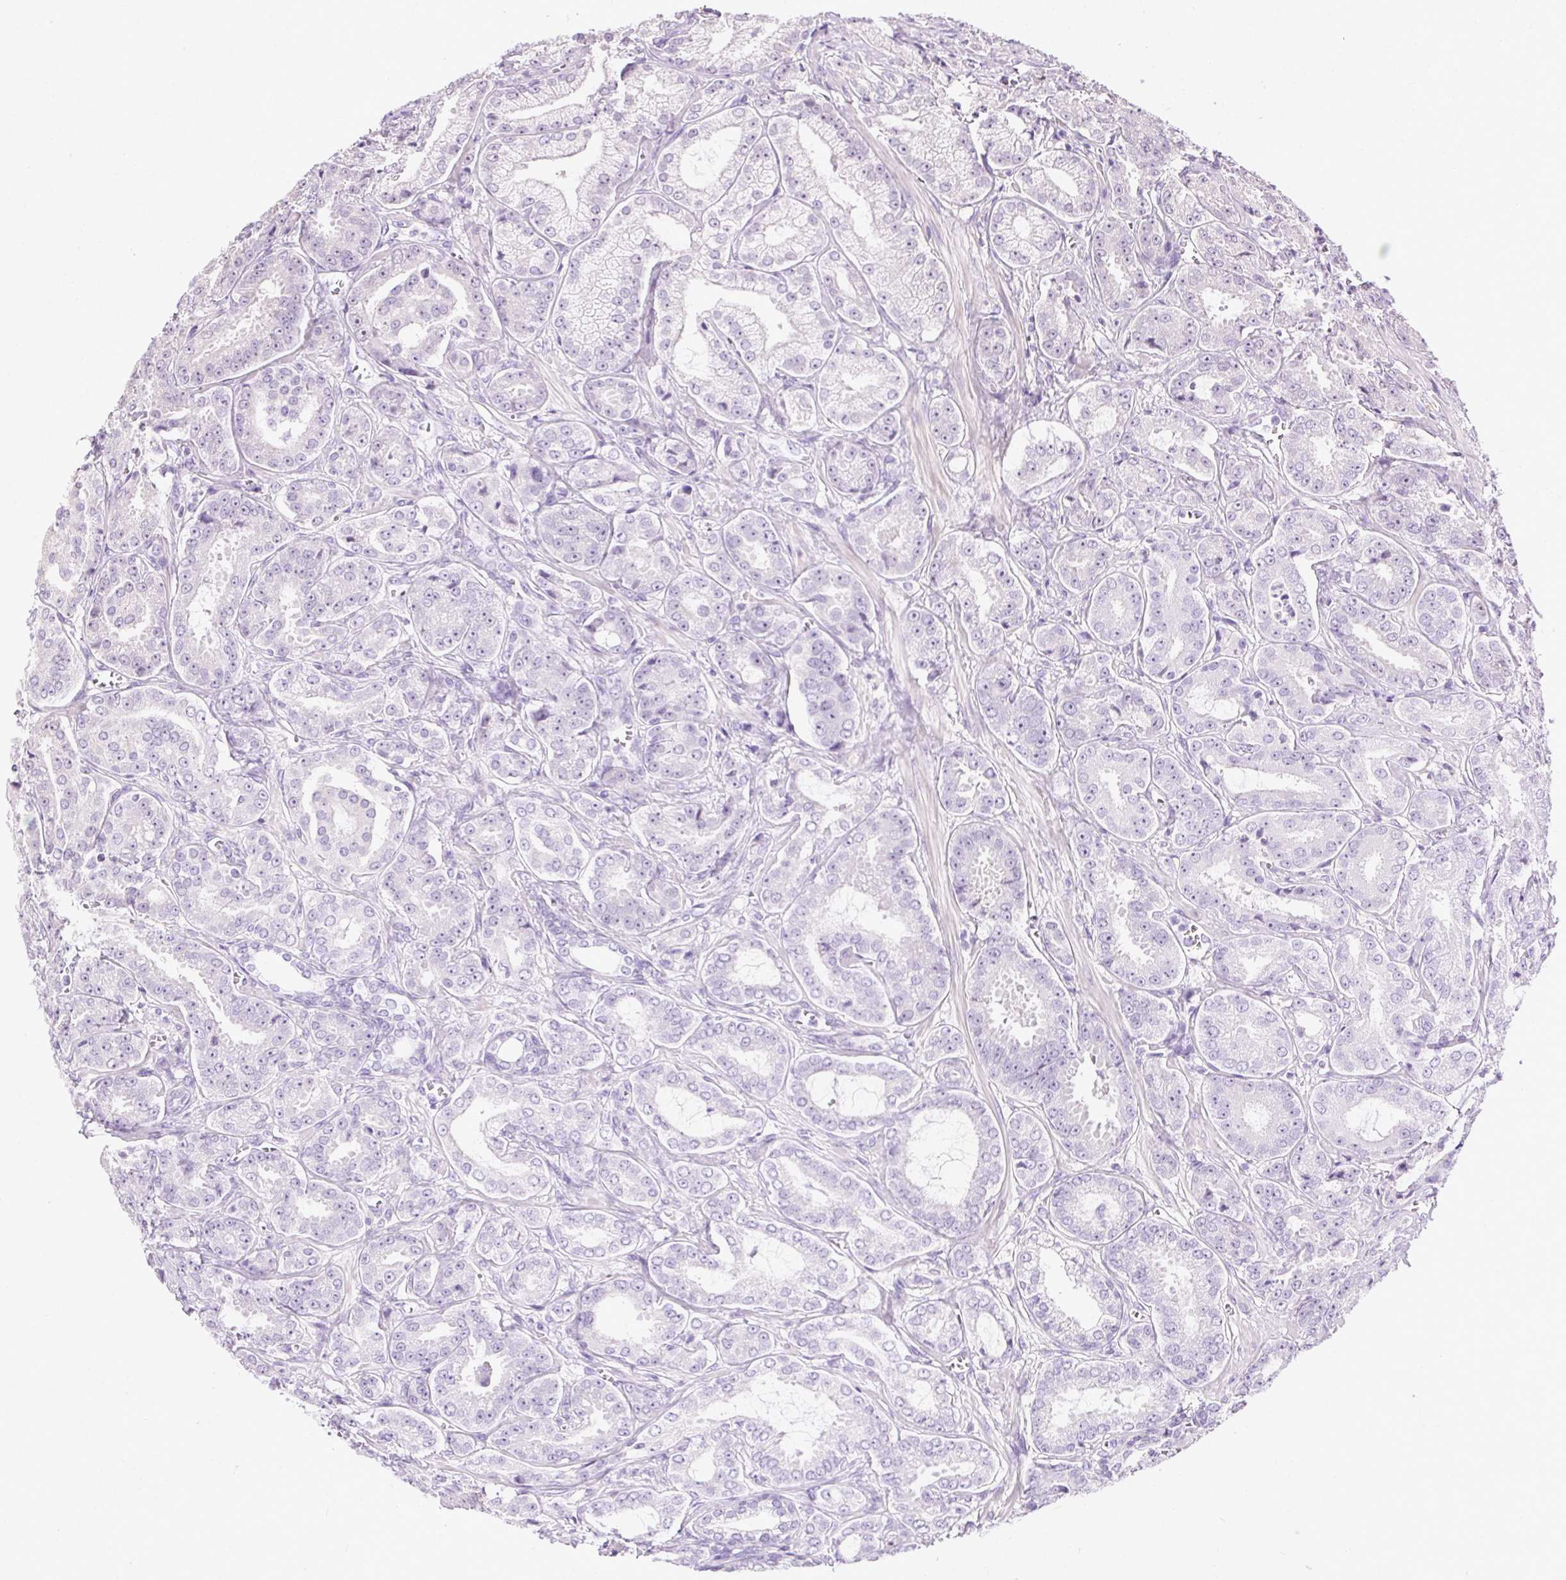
{"staining": {"intensity": "negative", "quantity": "none", "location": "none"}, "tissue": "prostate cancer", "cell_type": "Tumor cells", "image_type": "cancer", "snomed": [{"axis": "morphology", "description": "Adenocarcinoma, High grade"}, {"axis": "topography", "description": "Prostate"}], "caption": "The image reveals no significant expression in tumor cells of high-grade adenocarcinoma (prostate). (Stains: DAB (3,3'-diaminobenzidine) immunohistochemistry with hematoxylin counter stain, Microscopy: brightfield microscopy at high magnification).", "gene": "SYCE2", "patient": {"sex": "male", "age": 64}}